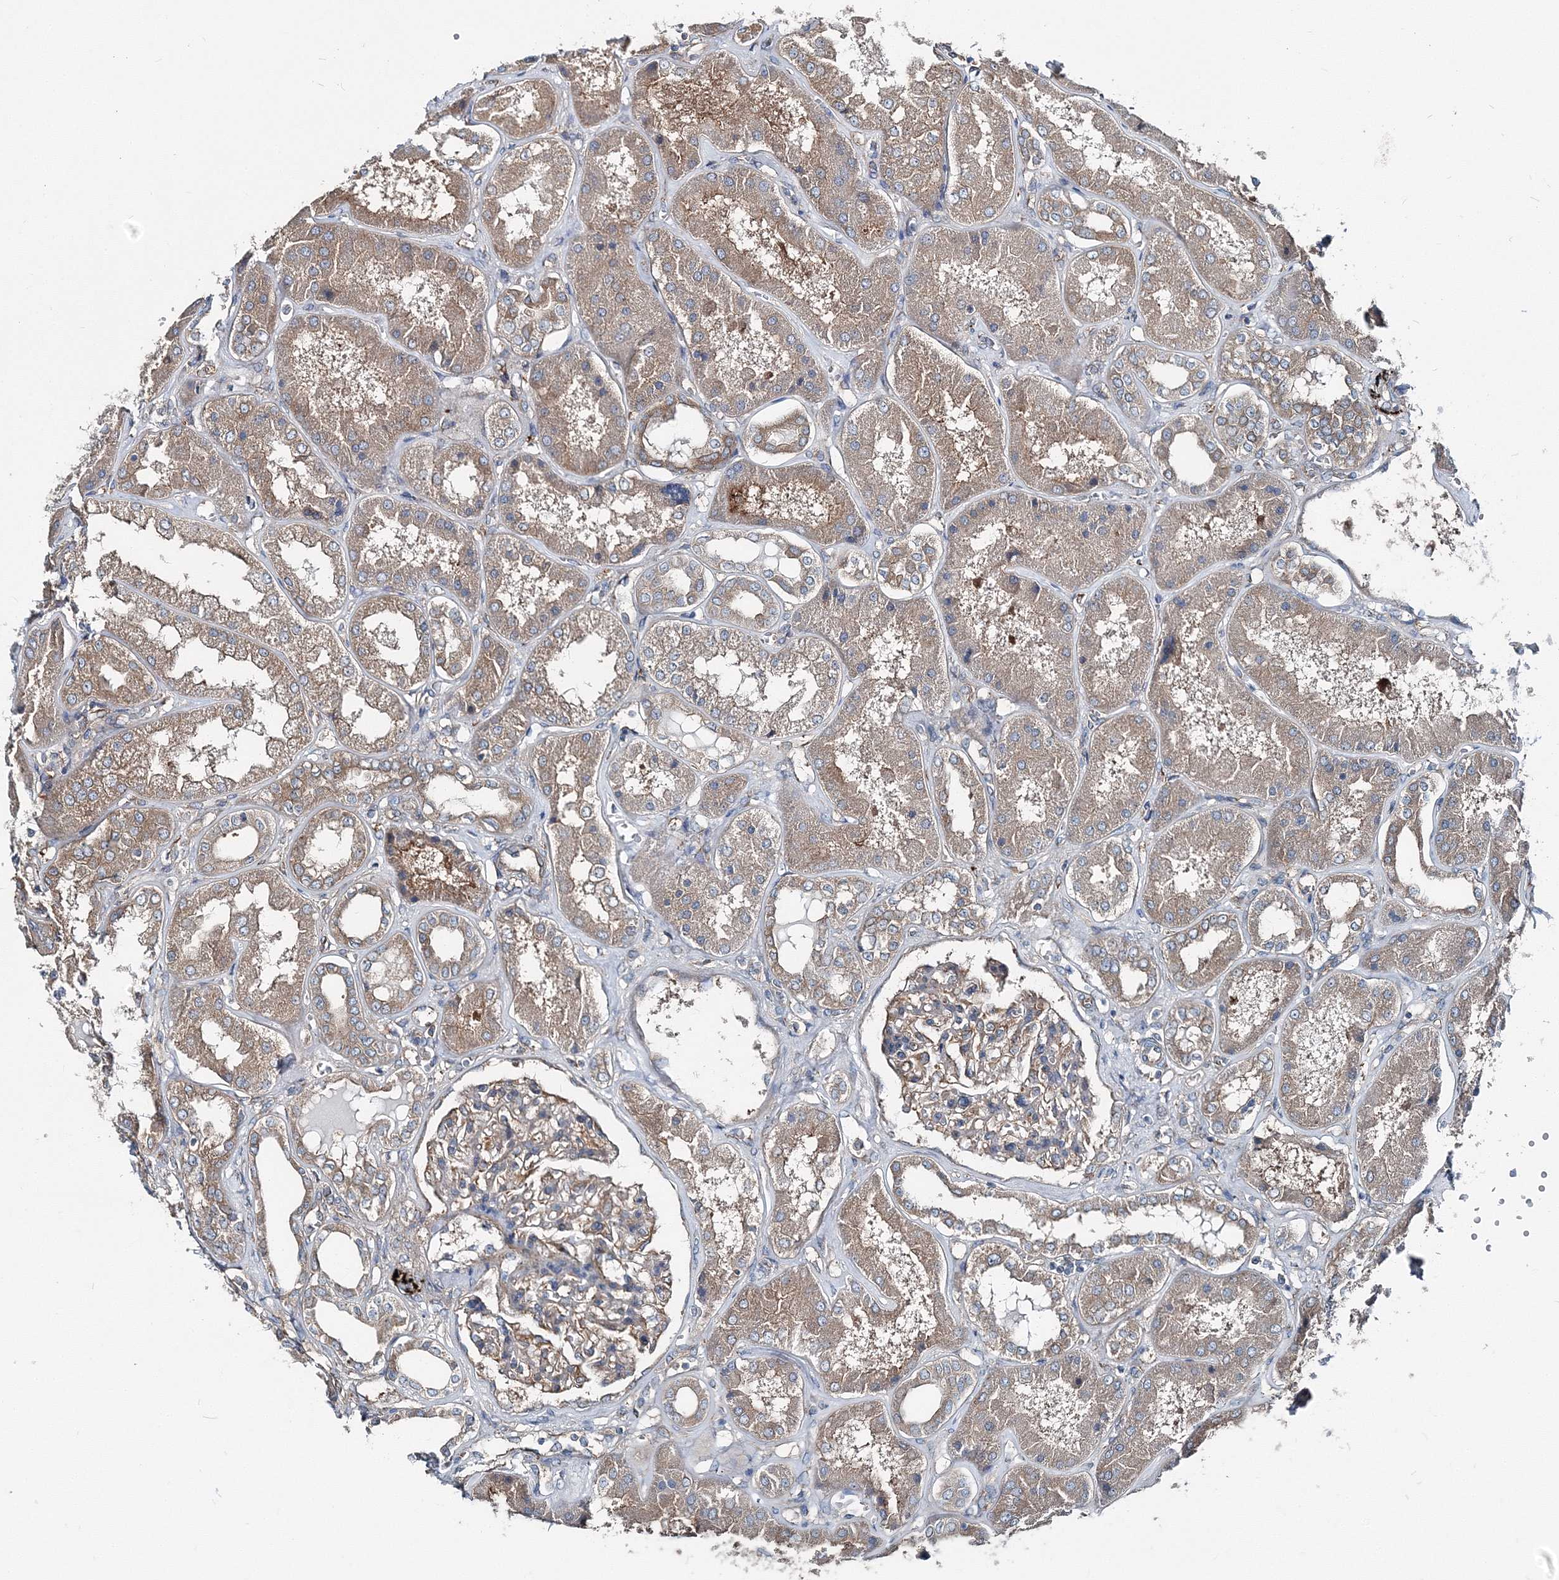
{"staining": {"intensity": "moderate", "quantity": ">75%", "location": "cytoplasmic/membranous"}, "tissue": "kidney", "cell_type": "Cells in glomeruli", "image_type": "normal", "snomed": [{"axis": "morphology", "description": "Normal tissue, NOS"}, {"axis": "topography", "description": "Kidney"}], "caption": "IHC histopathology image of benign human kidney stained for a protein (brown), which shows medium levels of moderate cytoplasmic/membranous positivity in about >75% of cells in glomeruli.", "gene": "MPHOSPH9", "patient": {"sex": "female", "age": 56}}